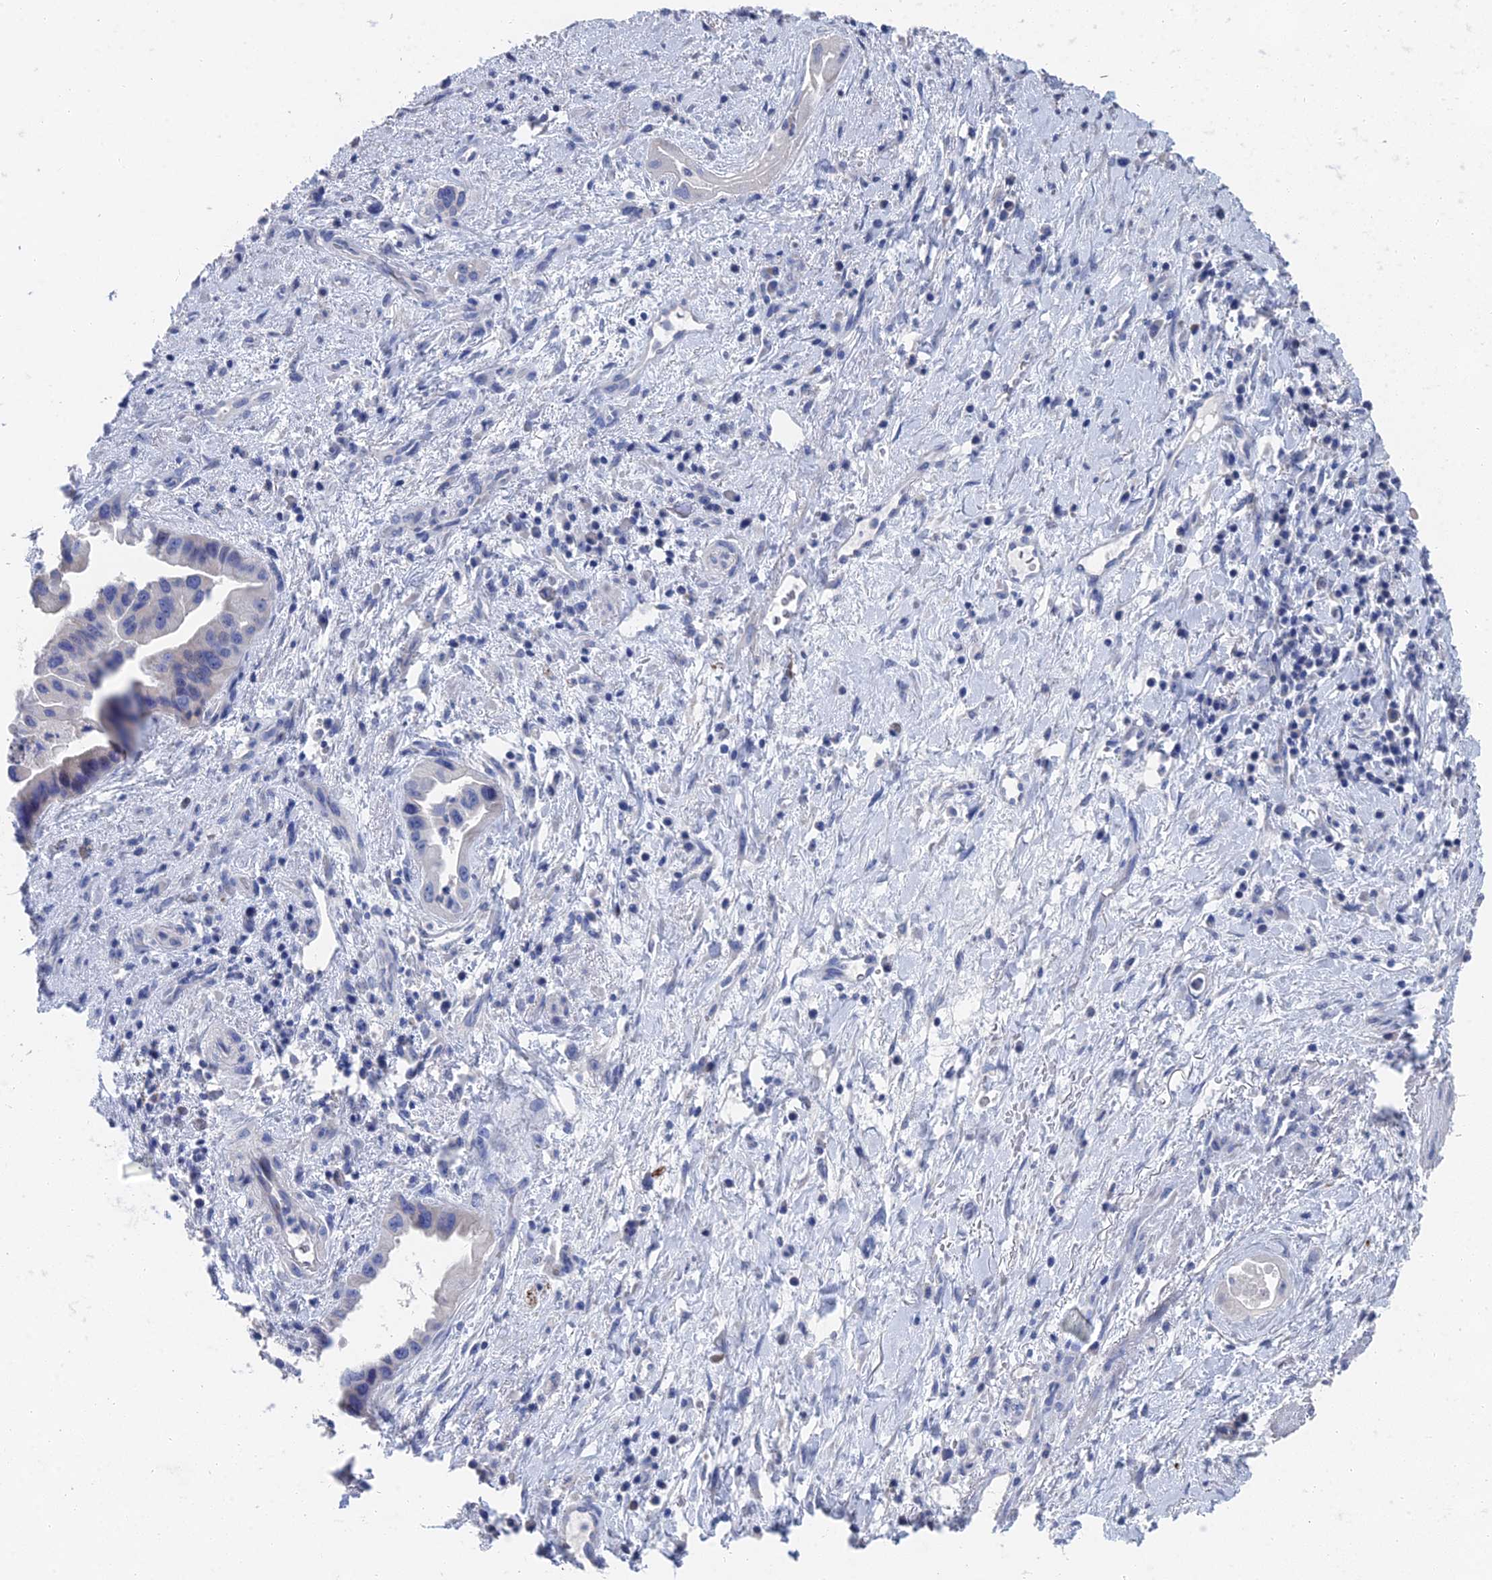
{"staining": {"intensity": "negative", "quantity": "none", "location": "none"}, "tissue": "pancreatic cancer", "cell_type": "Tumor cells", "image_type": "cancer", "snomed": [{"axis": "morphology", "description": "Adenocarcinoma, NOS"}, {"axis": "topography", "description": "Pancreas"}], "caption": "Immunohistochemical staining of human pancreatic adenocarcinoma displays no significant positivity in tumor cells. Nuclei are stained in blue.", "gene": "GFAP", "patient": {"sex": "female", "age": 77}}